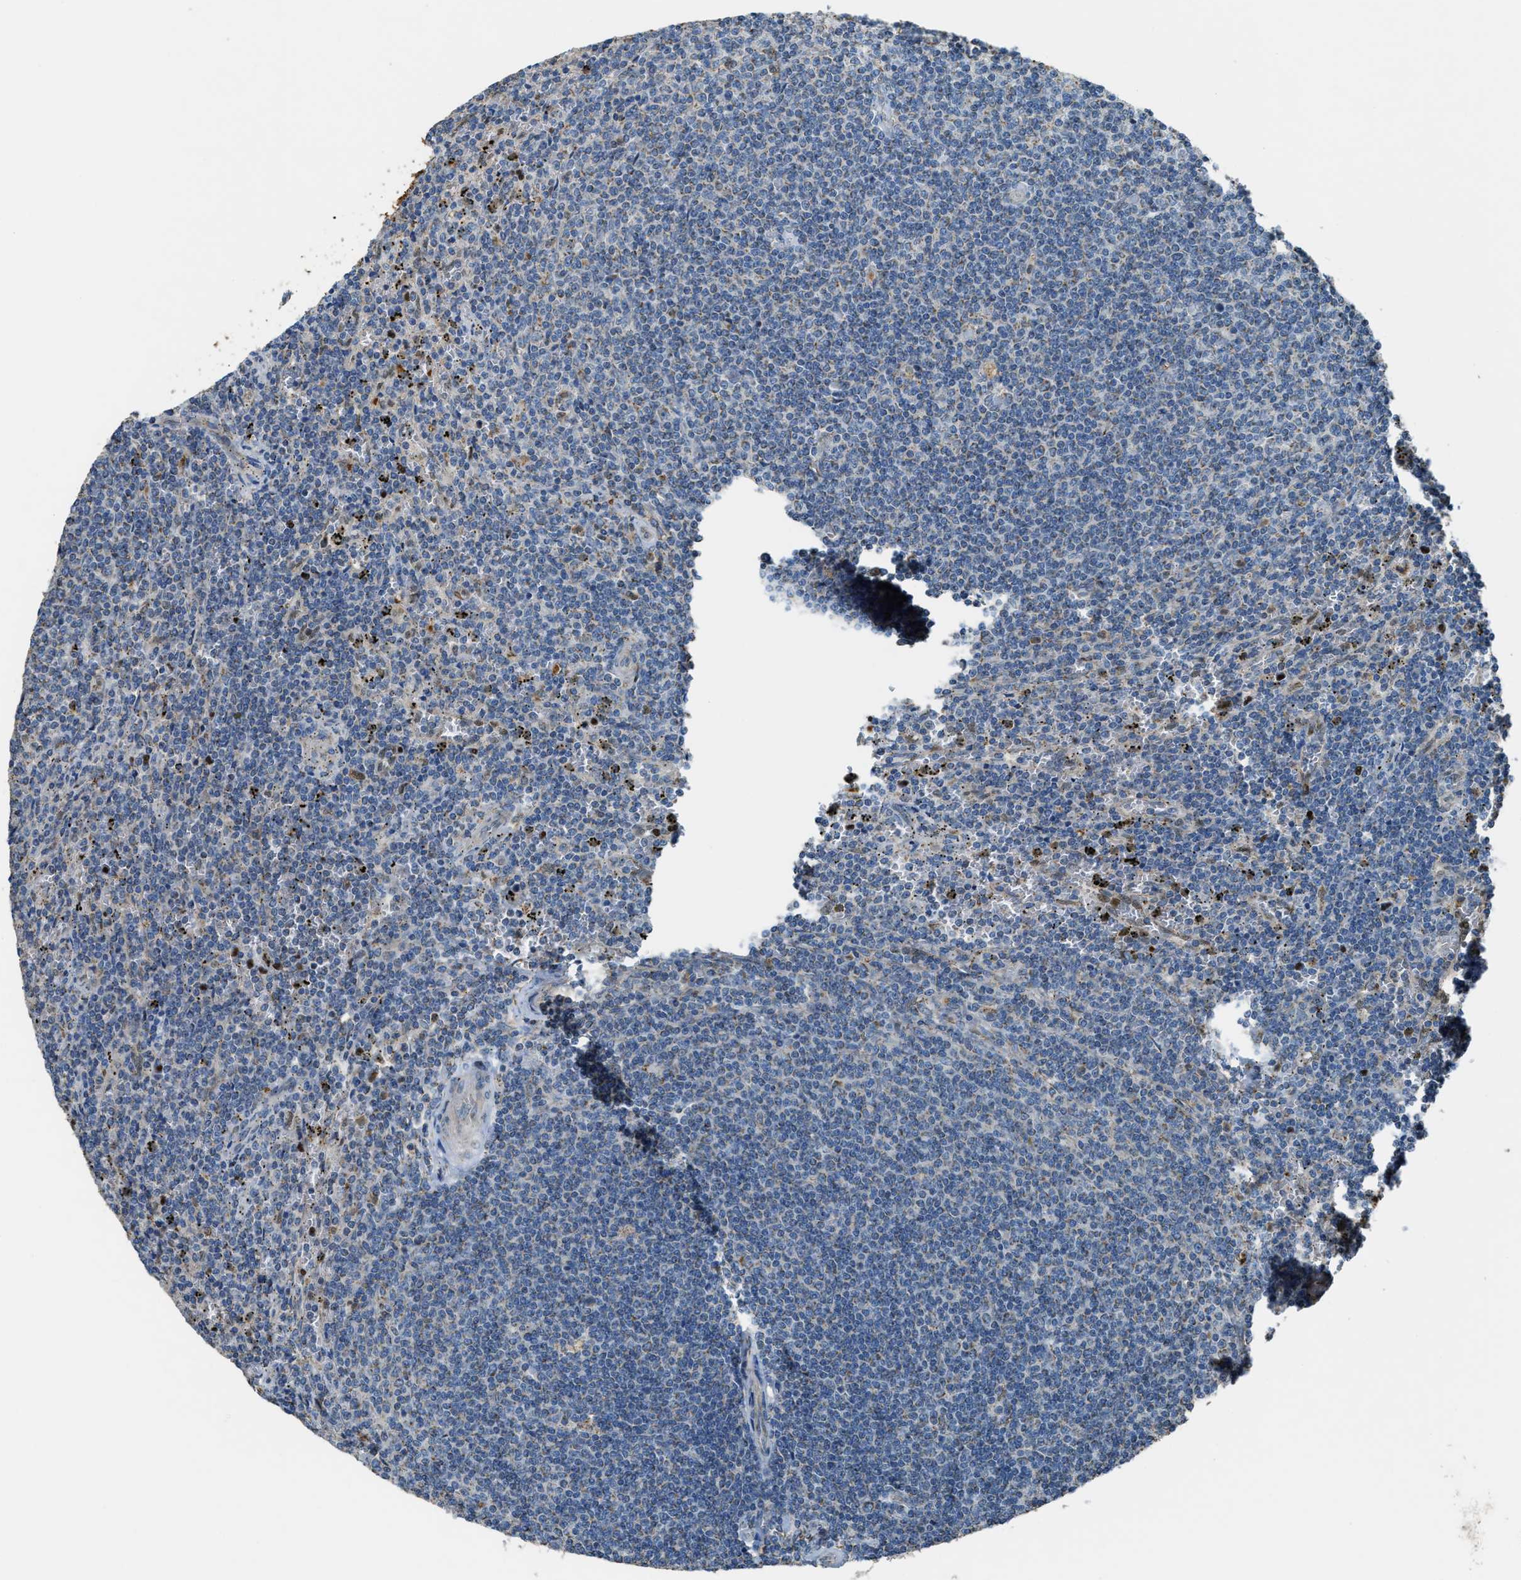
{"staining": {"intensity": "weak", "quantity": "<25%", "location": "cytoplasmic/membranous"}, "tissue": "lymphoma", "cell_type": "Tumor cells", "image_type": "cancer", "snomed": [{"axis": "morphology", "description": "Malignant lymphoma, non-Hodgkin's type, Low grade"}, {"axis": "topography", "description": "Spleen"}], "caption": "IHC histopathology image of neoplastic tissue: lymphoma stained with DAB demonstrates no significant protein expression in tumor cells.", "gene": "SLC25A11", "patient": {"sex": "female", "age": 50}}